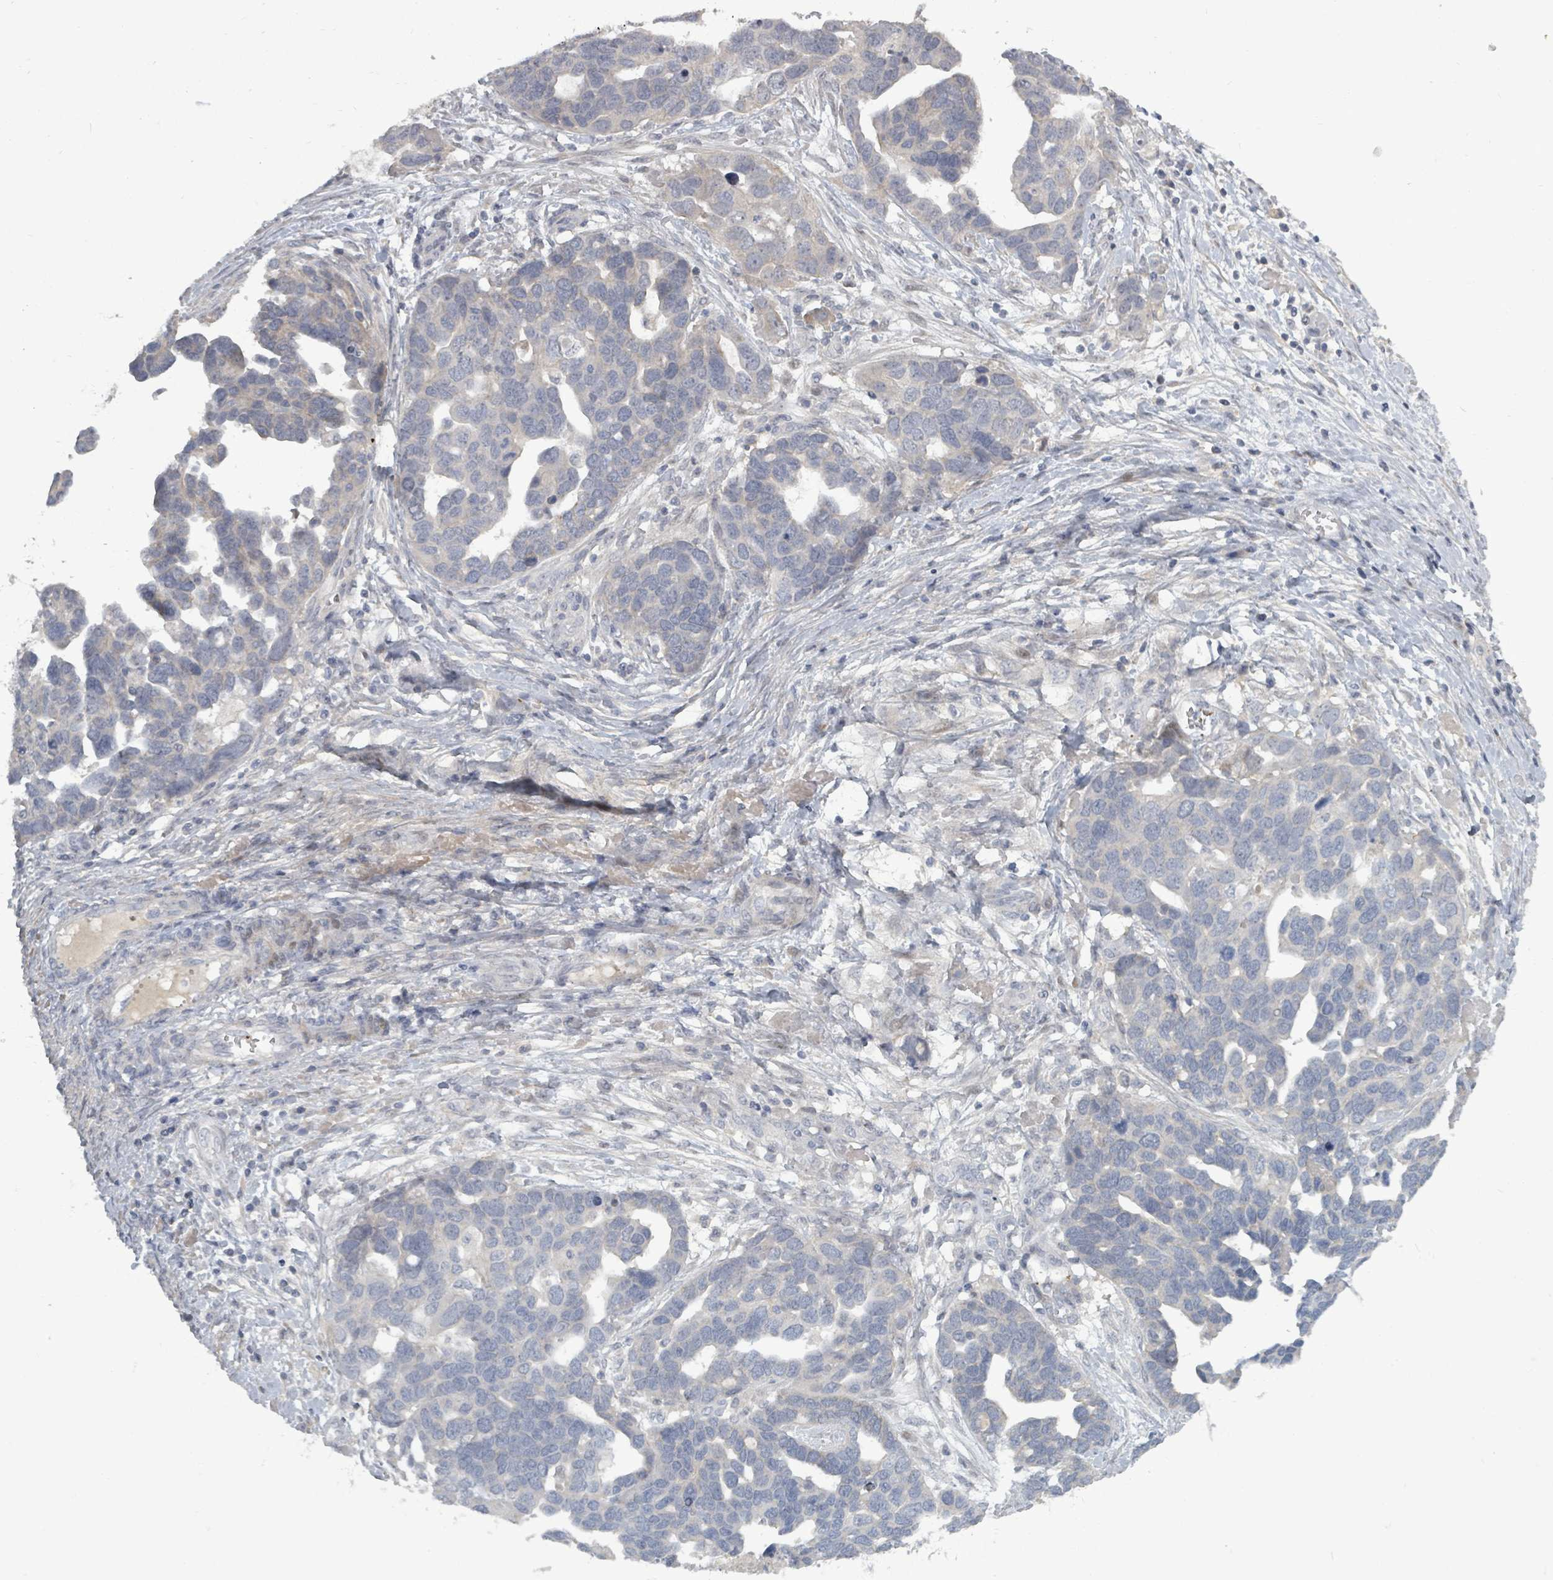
{"staining": {"intensity": "negative", "quantity": "none", "location": "none"}, "tissue": "ovarian cancer", "cell_type": "Tumor cells", "image_type": "cancer", "snomed": [{"axis": "morphology", "description": "Cystadenocarcinoma, serous, NOS"}, {"axis": "topography", "description": "Ovary"}], "caption": "Image shows no protein positivity in tumor cells of ovarian cancer (serous cystadenocarcinoma) tissue.", "gene": "LEFTY2", "patient": {"sex": "female", "age": 54}}